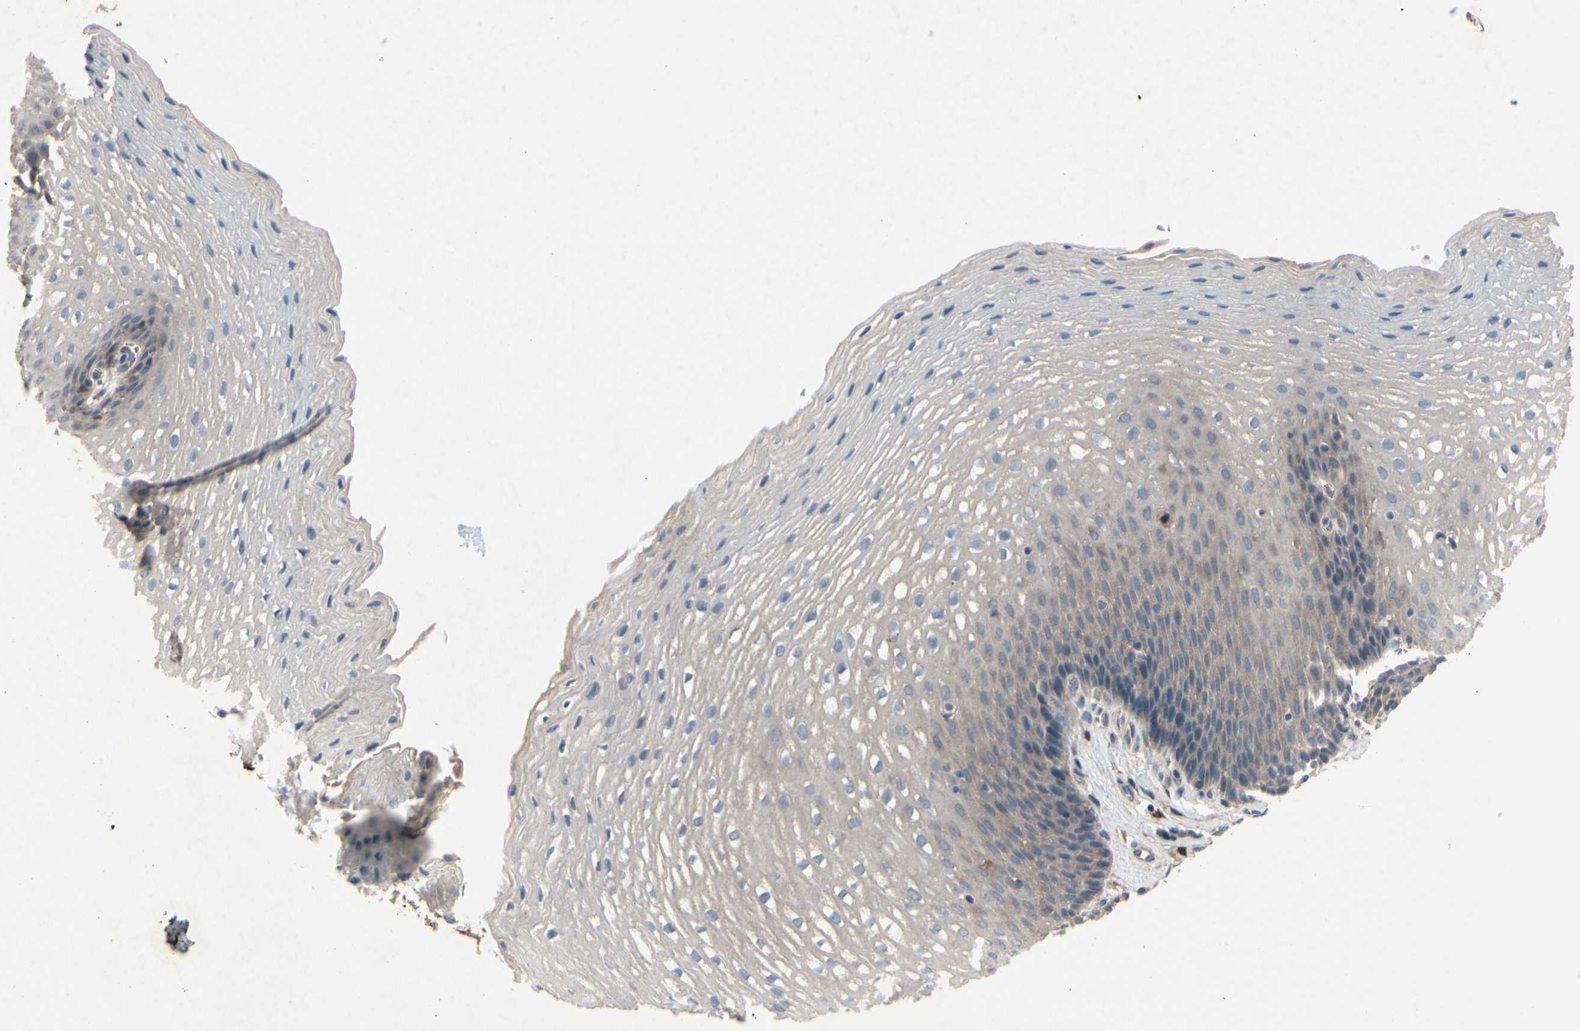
{"staining": {"intensity": "weak", "quantity": "25%-75%", "location": "cytoplasmic/membranous"}, "tissue": "esophagus", "cell_type": "Squamous epithelial cells", "image_type": "normal", "snomed": [{"axis": "morphology", "description": "Normal tissue, NOS"}, {"axis": "topography", "description": "Esophagus"}], "caption": "Unremarkable esophagus reveals weak cytoplasmic/membranous positivity in about 25%-75% of squamous epithelial cells.", "gene": "ICAM5", "patient": {"sex": "male", "age": 48}}